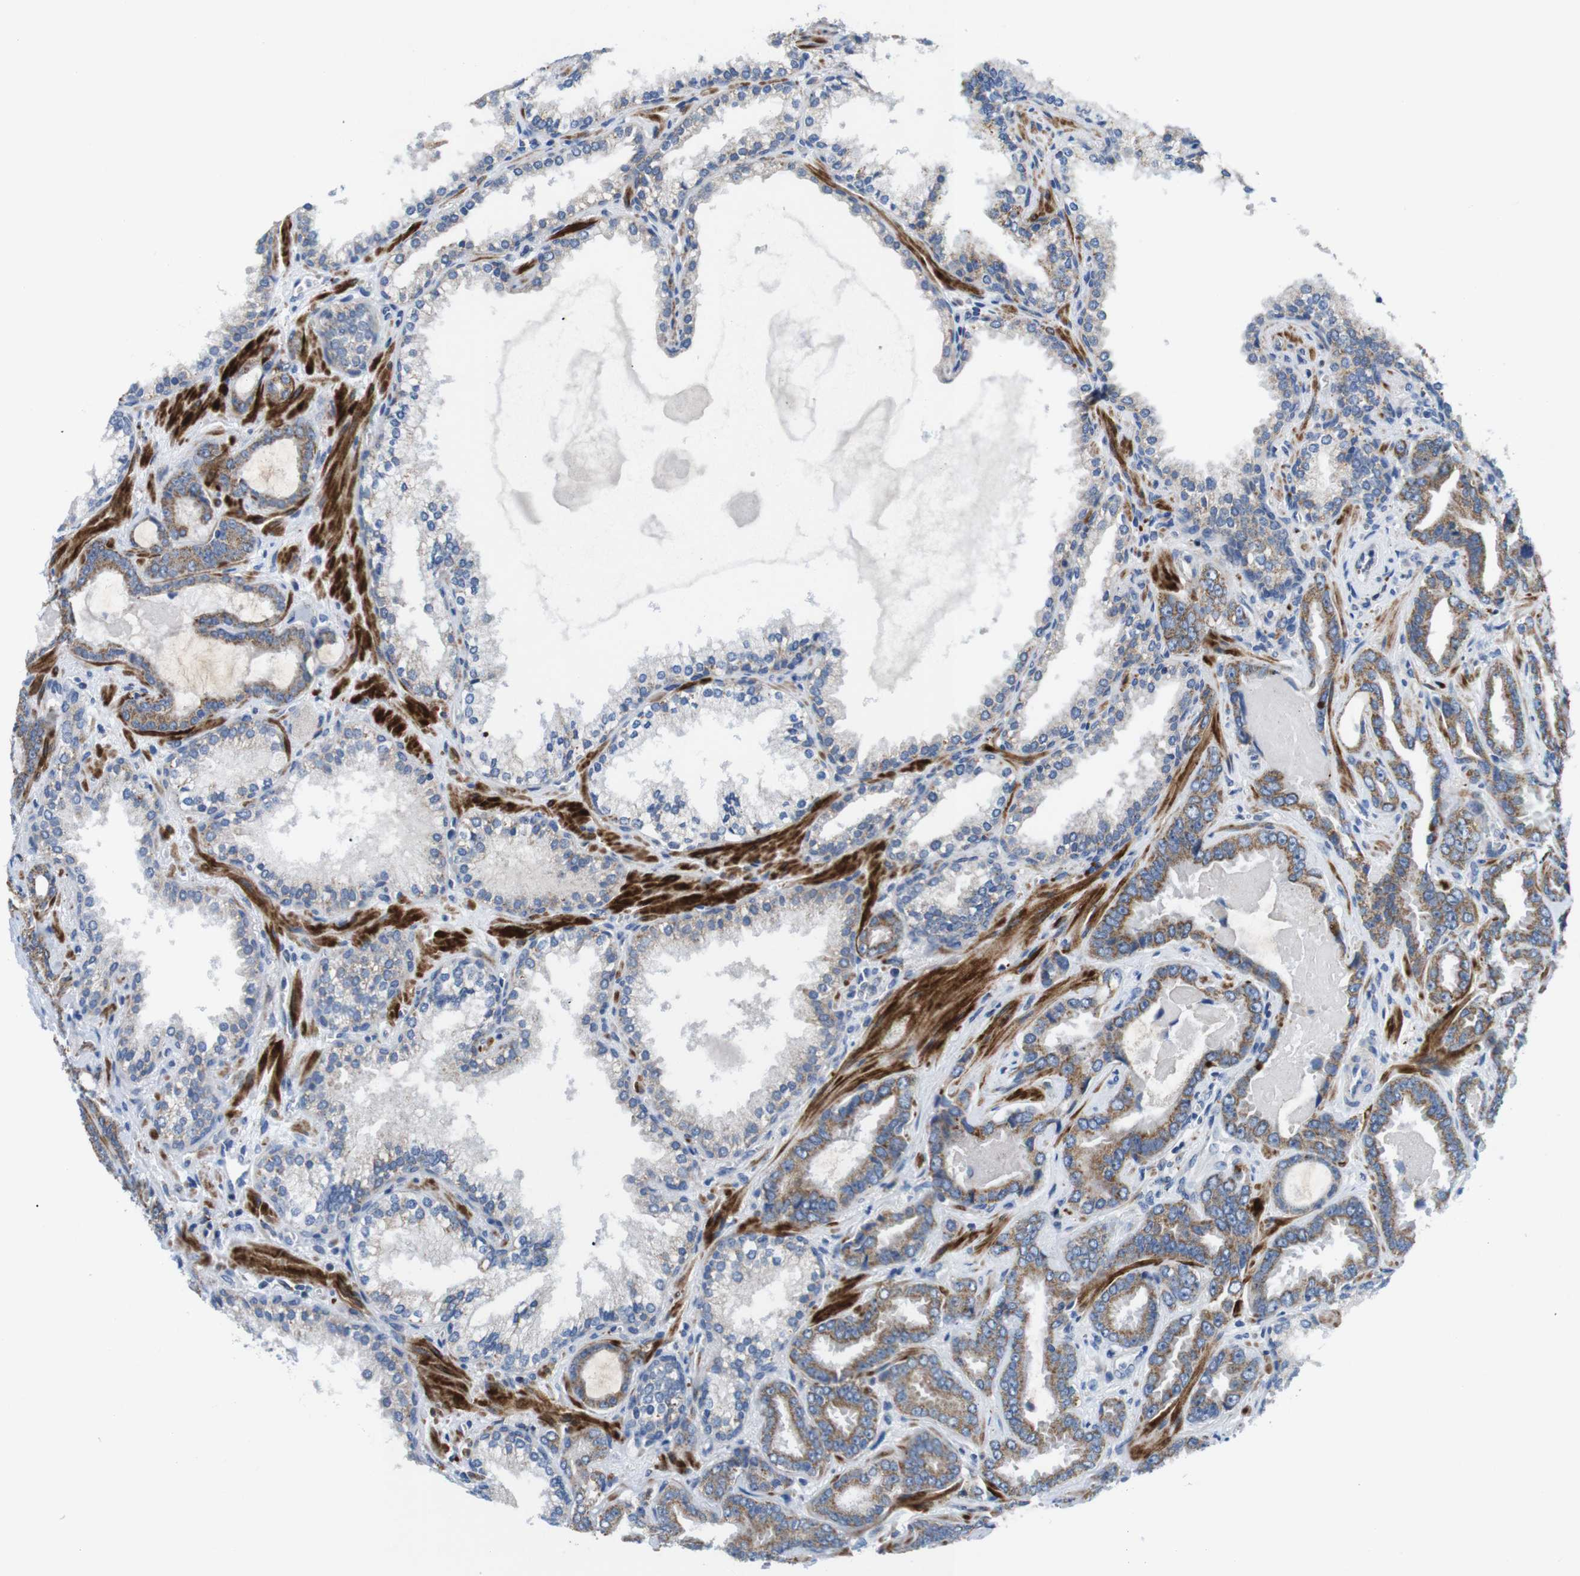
{"staining": {"intensity": "moderate", "quantity": ">75%", "location": "cytoplasmic/membranous"}, "tissue": "prostate cancer", "cell_type": "Tumor cells", "image_type": "cancer", "snomed": [{"axis": "morphology", "description": "Adenocarcinoma, Low grade"}, {"axis": "topography", "description": "Prostate"}], "caption": "Protein expression analysis of prostate cancer exhibits moderate cytoplasmic/membranous expression in about >75% of tumor cells.", "gene": "F2RL1", "patient": {"sex": "male", "age": 60}}